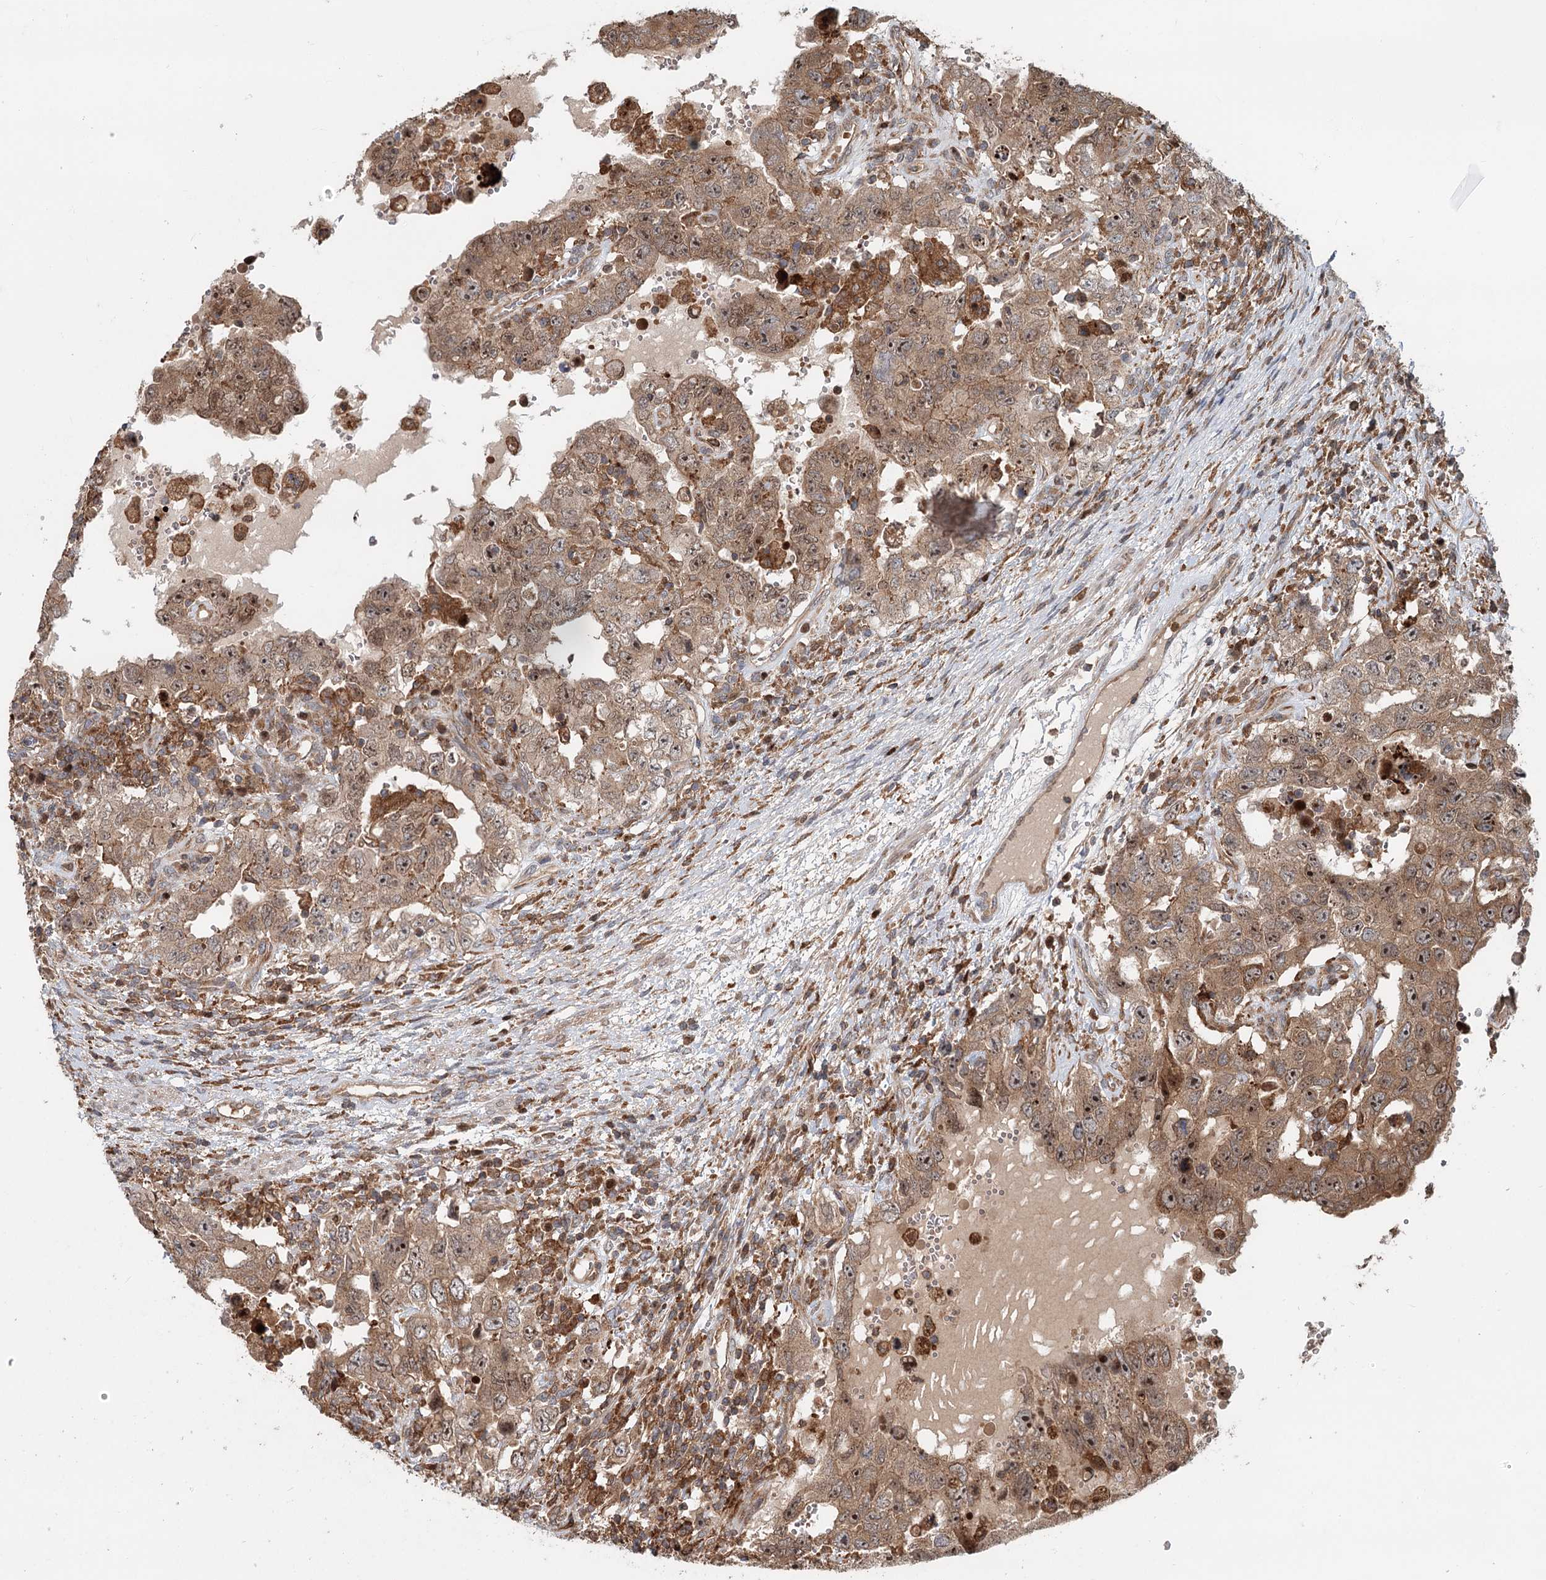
{"staining": {"intensity": "moderate", "quantity": ">75%", "location": "cytoplasmic/membranous,nuclear"}, "tissue": "testis cancer", "cell_type": "Tumor cells", "image_type": "cancer", "snomed": [{"axis": "morphology", "description": "Carcinoma, Embryonal, NOS"}, {"axis": "topography", "description": "Testis"}], "caption": "Testis embryonal carcinoma was stained to show a protein in brown. There is medium levels of moderate cytoplasmic/membranous and nuclear positivity in about >75% of tumor cells. (DAB (3,3'-diaminobenzidine) = brown stain, brightfield microscopy at high magnification).", "gene": "RNF111", "patient": {"sex": "male", "age": 26}}